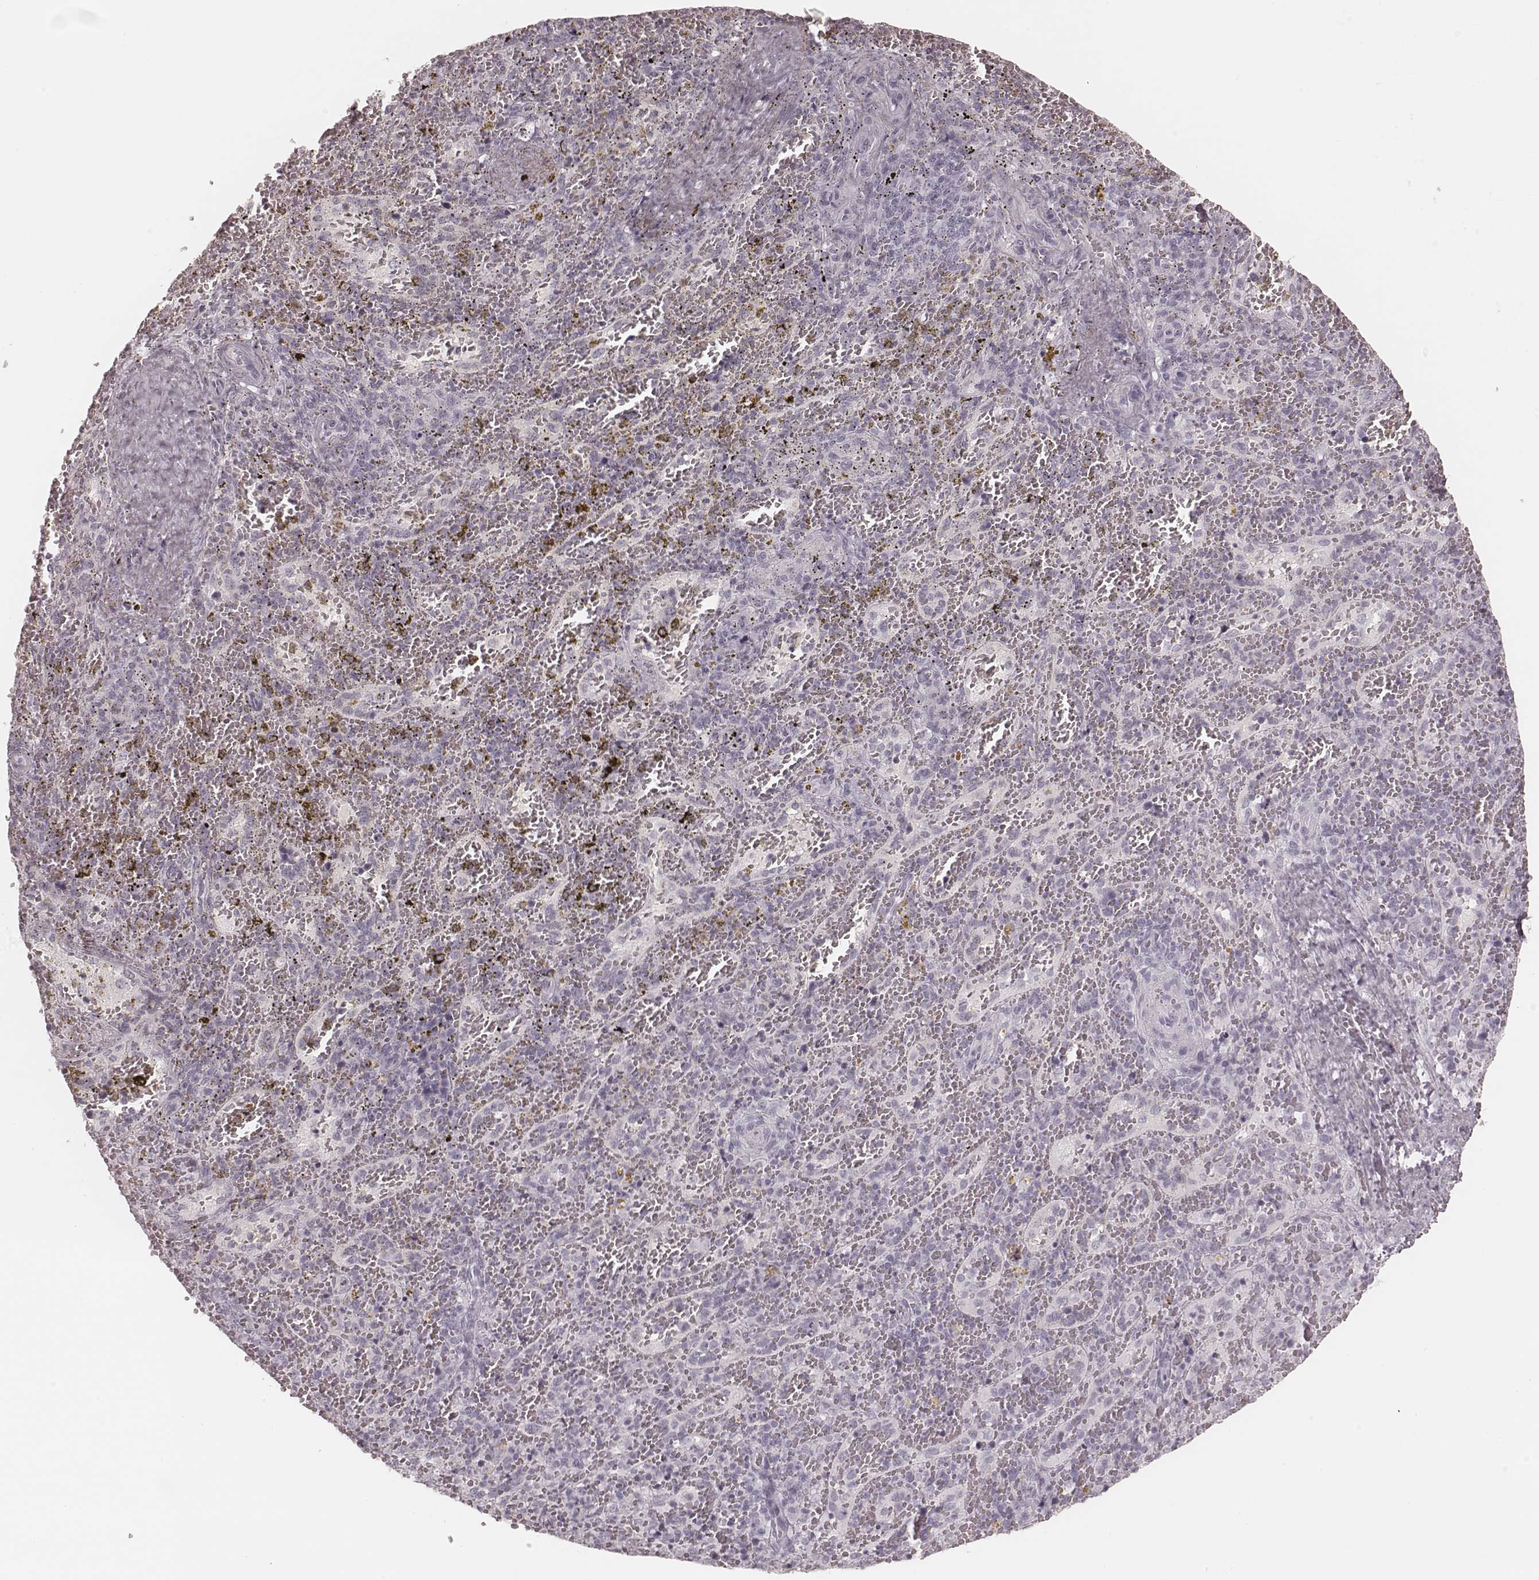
{"staining": {"intensity": "negative", "quantity": "none", "location": "none"}, "tissue": "spleen", "cell_type": "Cells in red pulp", "image_type": "normal", "snomed": [{"axis": "morphology", "description": "Normal tissue, NOS"}, {"axis": "topography", "description": "Spleen"}], "caption": "Photomicrograph shows no significant protein positivity in cells in red pulp of normal spleen.", "gene": "KRT74", "patient": {"sex": "female", "age": 50}}